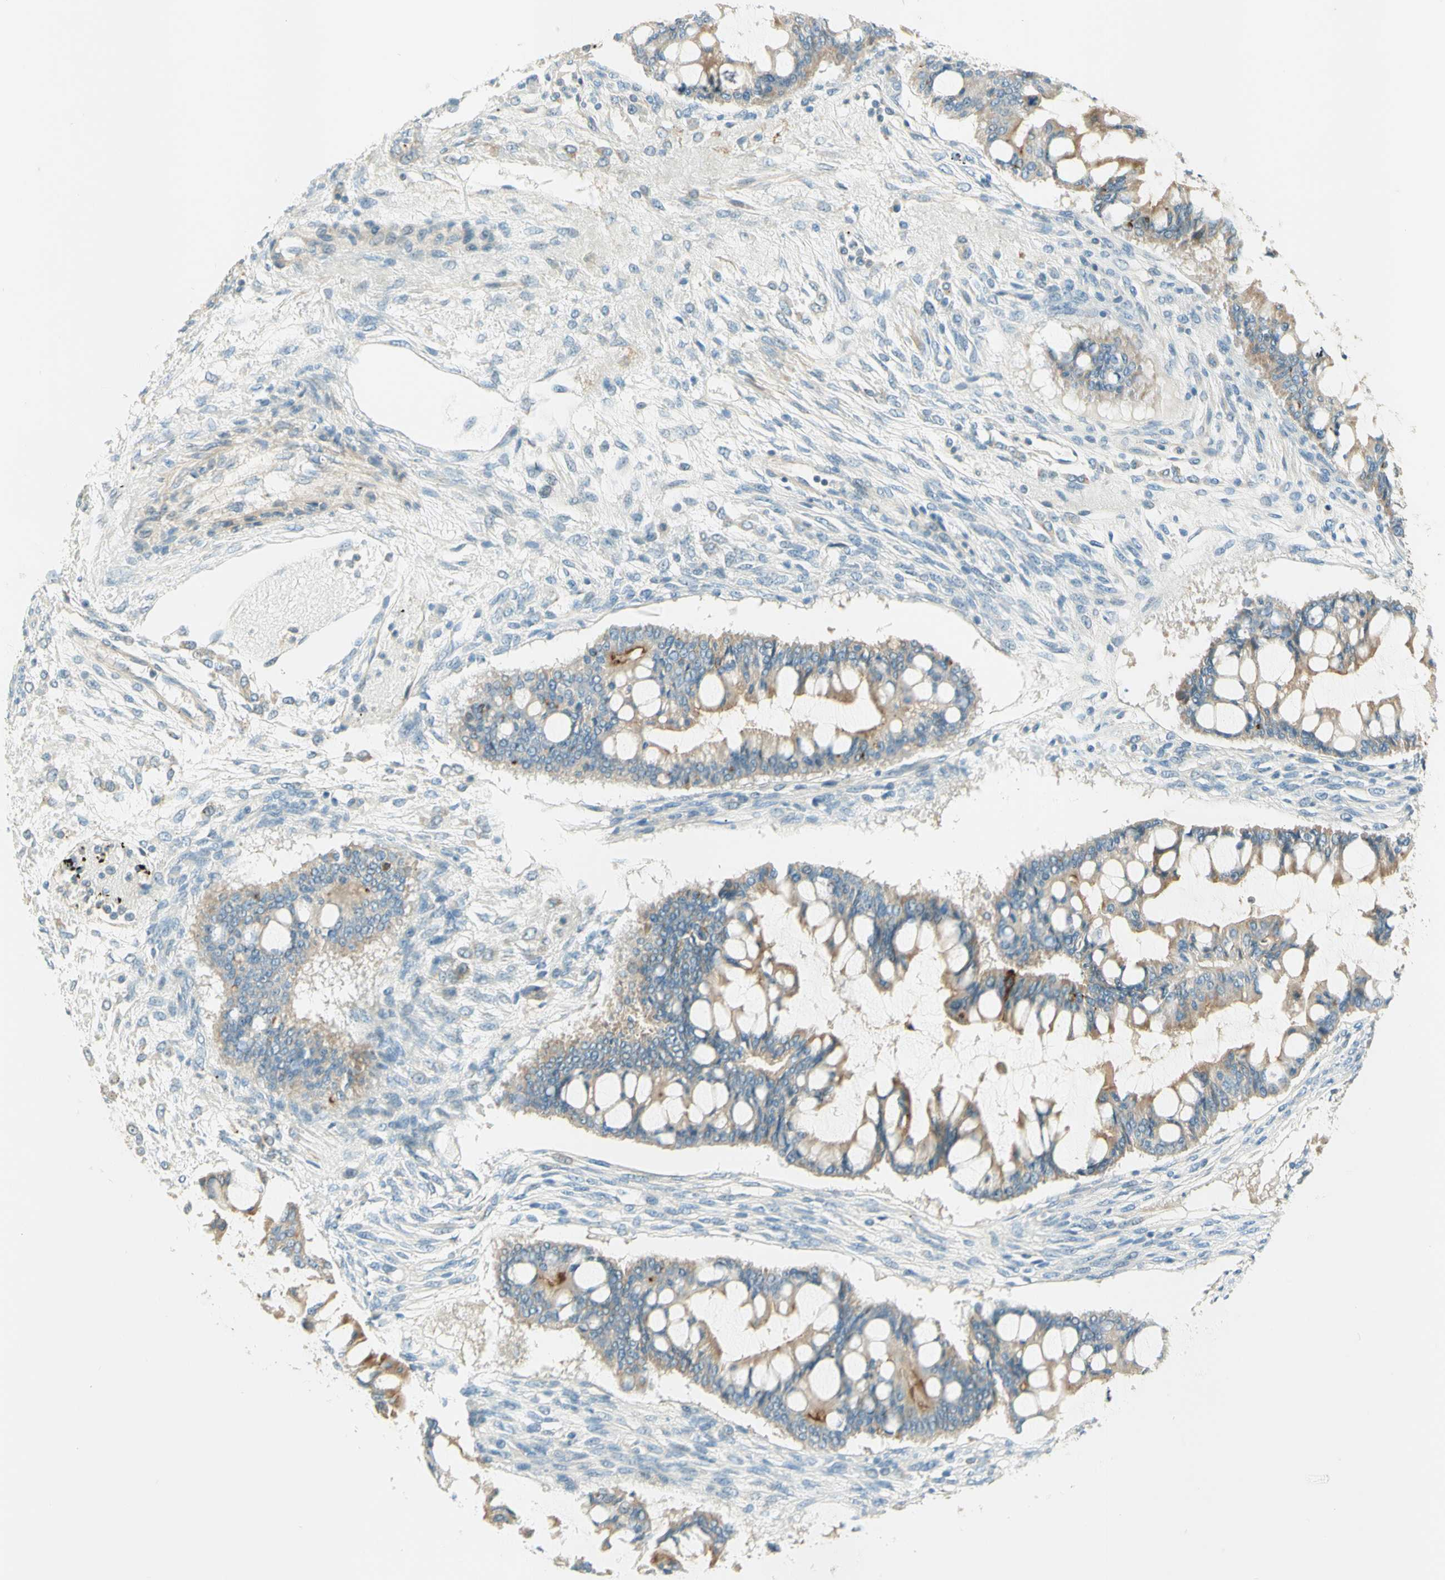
{"staining": {"intensity": "moderate", "quantity": "25%-75%", "location": "cytoplasmic/membranous"}, "tissue": "ovarian cancer", "cell_type": "Tumor cells", "image_type": "cancer", "snomed": [{"axis": "morphology", "description": "Cystadenocarcinoma, mucinous, NOS"}, {"axis": "topography", "description": "Ovary"}], "caption": "This micrograph demonstrates IHC staining of ovarian cancer (mucinous cystadenocarcinoma), with medium moderate cytoplasmic/membranous positivity in approximately 25%-75% of tumor cells.", "gene": "PROM1", "patient": {"sex": "female", "age": 73}}